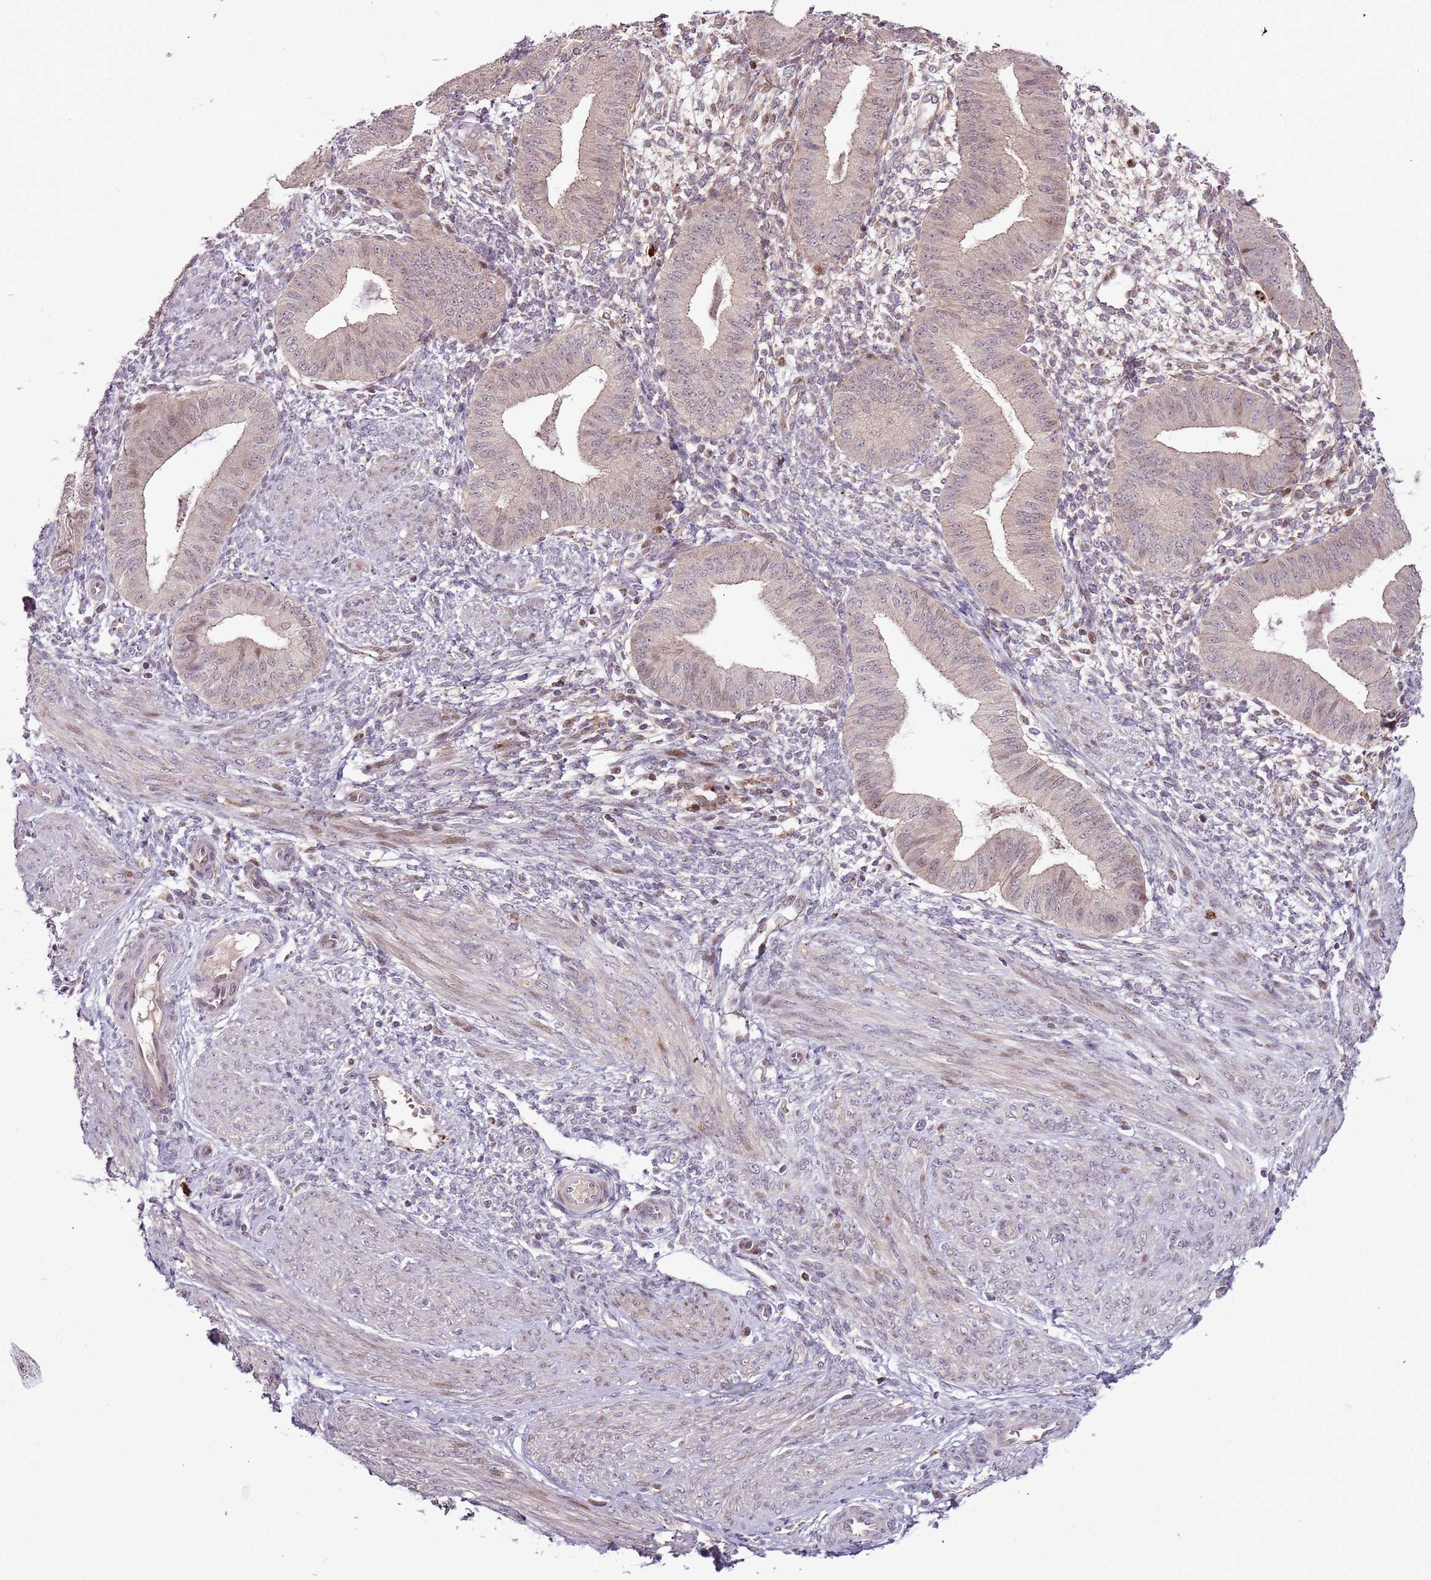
{"staining": {"intensity": "moderate", "quantity": "<25%", "location": "nuclear"}, "tissue": "endometrium", "cell_type": "Cells in endometrial stroma", "image_type": "normal", "snomed": [{"axis": "morphology", "description": "Normal tissue, NOS"}, {"axis": "topography", "description": "Endometrium"}], "caption": "A high-resolution image shows immunohistochemistry staining of benign endometrium, which shows moderate nuclear positivity in about <25% of cells in endometrial stroma. (DAB IHC, brown staining for protein, blue staining for nuclei).", "gene": "ULK3", "patient": {"sex": "female", "age": 49}}